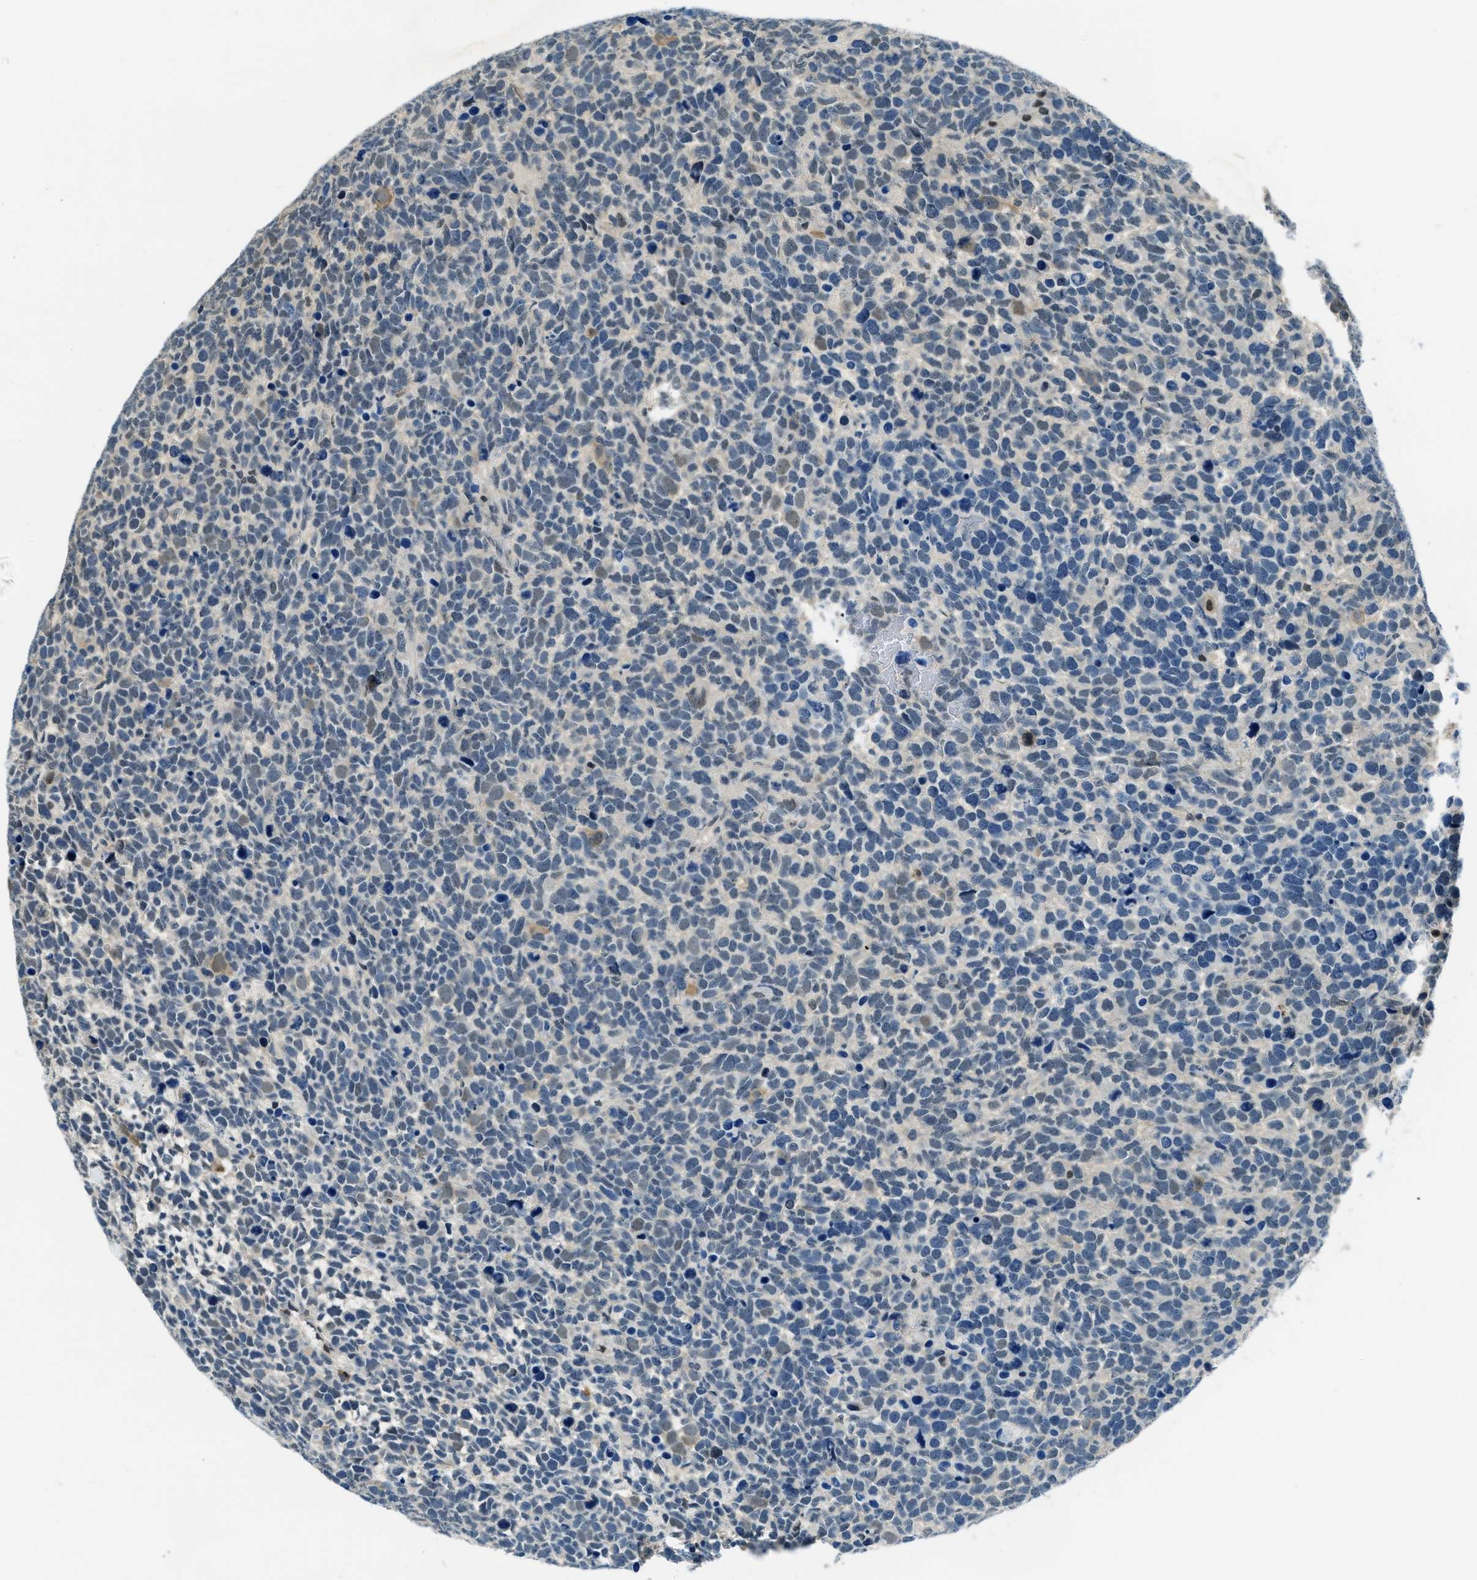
{"staining": {"intensity": "moderate", "quantity": "<25%", "location": "nuclear"}, "tissue": "urothelial cancer", "cell_type": "Tumor cells", "image_type": "cancer", "snomed": [{"axis": "morphology", "description": "Urothelial carcinoma, High grade"}, {"axis": "topography", "description": "Urinary bladder"}], "caption": "This is an image of immunohistochemistry (IHC) staining of high-grade urothelial carcinoma, which shows moderate staining in the nuclear of tumor cells.", "gene": "OGFR", "patient": {"sex": "female", "age": 82}}